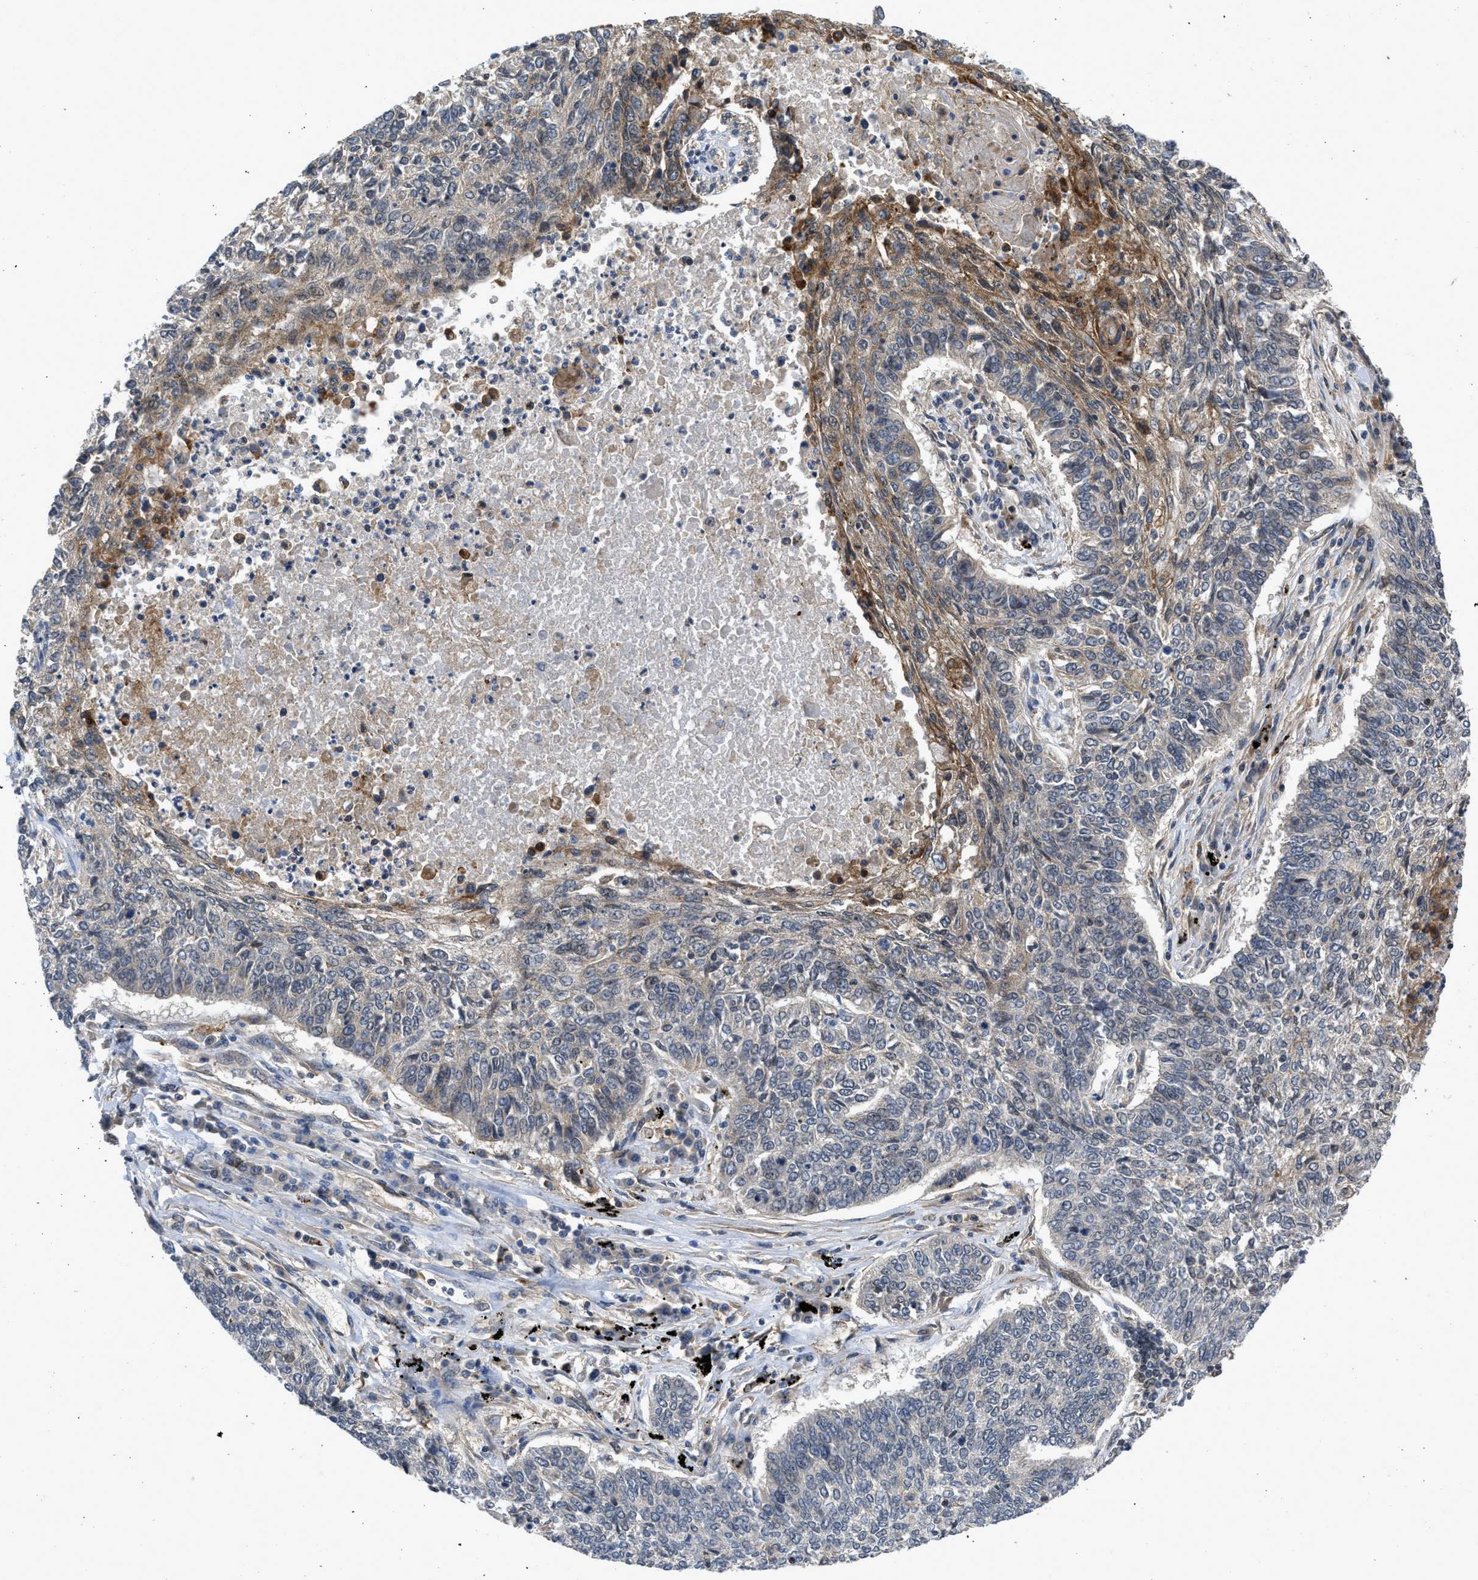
{"staining": {"intensity": "negative", "quantity": "none", "location": "none"}, "tissue": "lung cancer", "cell_type": "Tumor cells", "image_type": "cancer", "snomed": [{"axis": "morphology", "description": "Normal tissue, NOS"}, {"axis": "morphology", "description": "Squamous cell carcinoma, NOS"}, {"axis": "topography", "description": "Cartilage tissue"}, {"axis": "topography", "description": "Bronchus"}, {"axis": "topography", "description": "Lung"}], "caption": "Immunohistochemical staining of lung cancer demonstrates no significant positivity in tumor cells.", "gene": "GPATCH2L", "patient": {"sex": "female", "age": 49}}